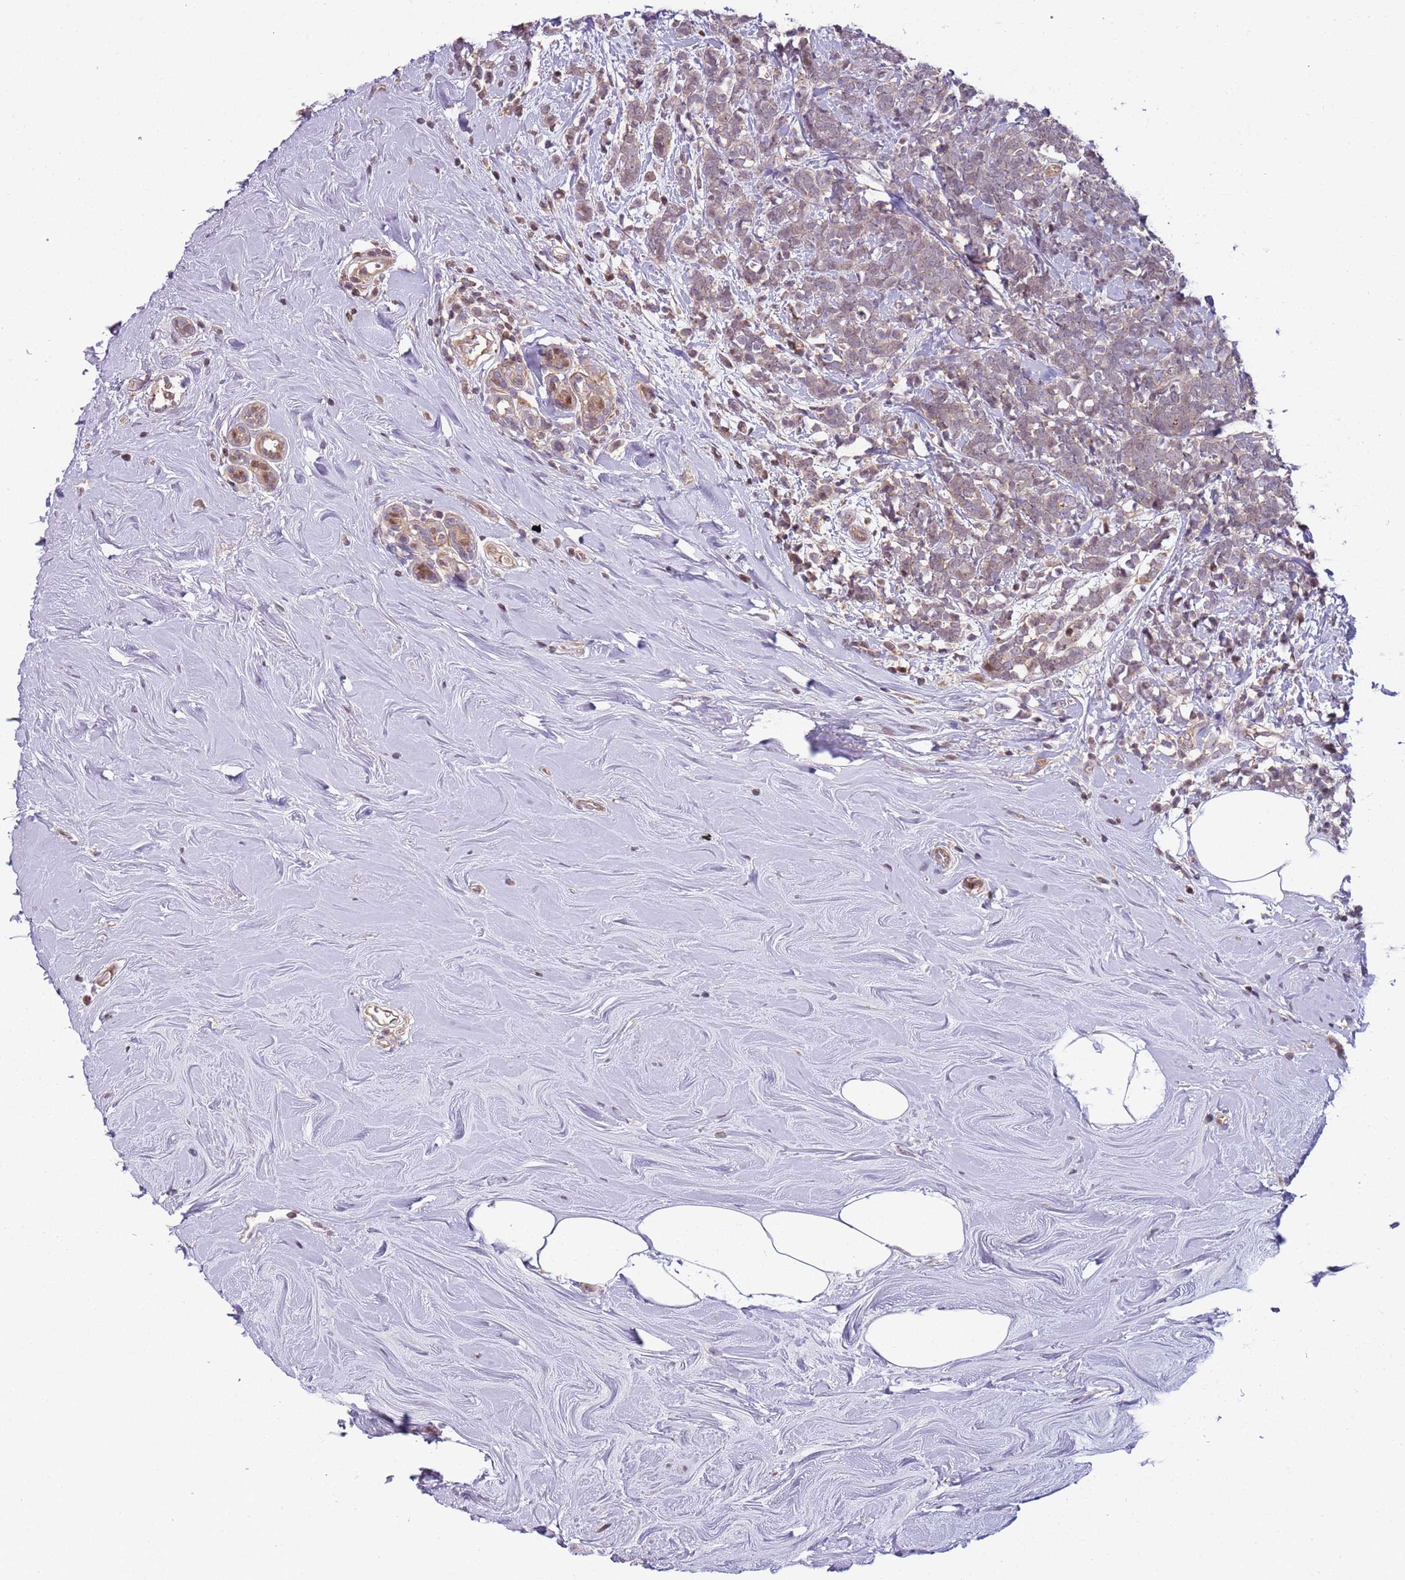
{"staining": {"intensity": "weak", "quantity": "25%-75%", "location": "cytoplasmic/membranous"}, "tissue": "breast cancer", "cell_type": "Tumor cells", "image_type": "cancer", "snomed": [{"axis": "morphology", "description": "Lobular carcinoma"}, {"axis": "topography", "description": "Breast"}], "caption": "Brown immunohistochemical staining in breast lobular carcinoma shows weak cytoplasmic/membranous positivity in approximately 25%-75% of tumor cells.", "gene": "GSTO2", "patient": {"sex": "female", "age": 58}}